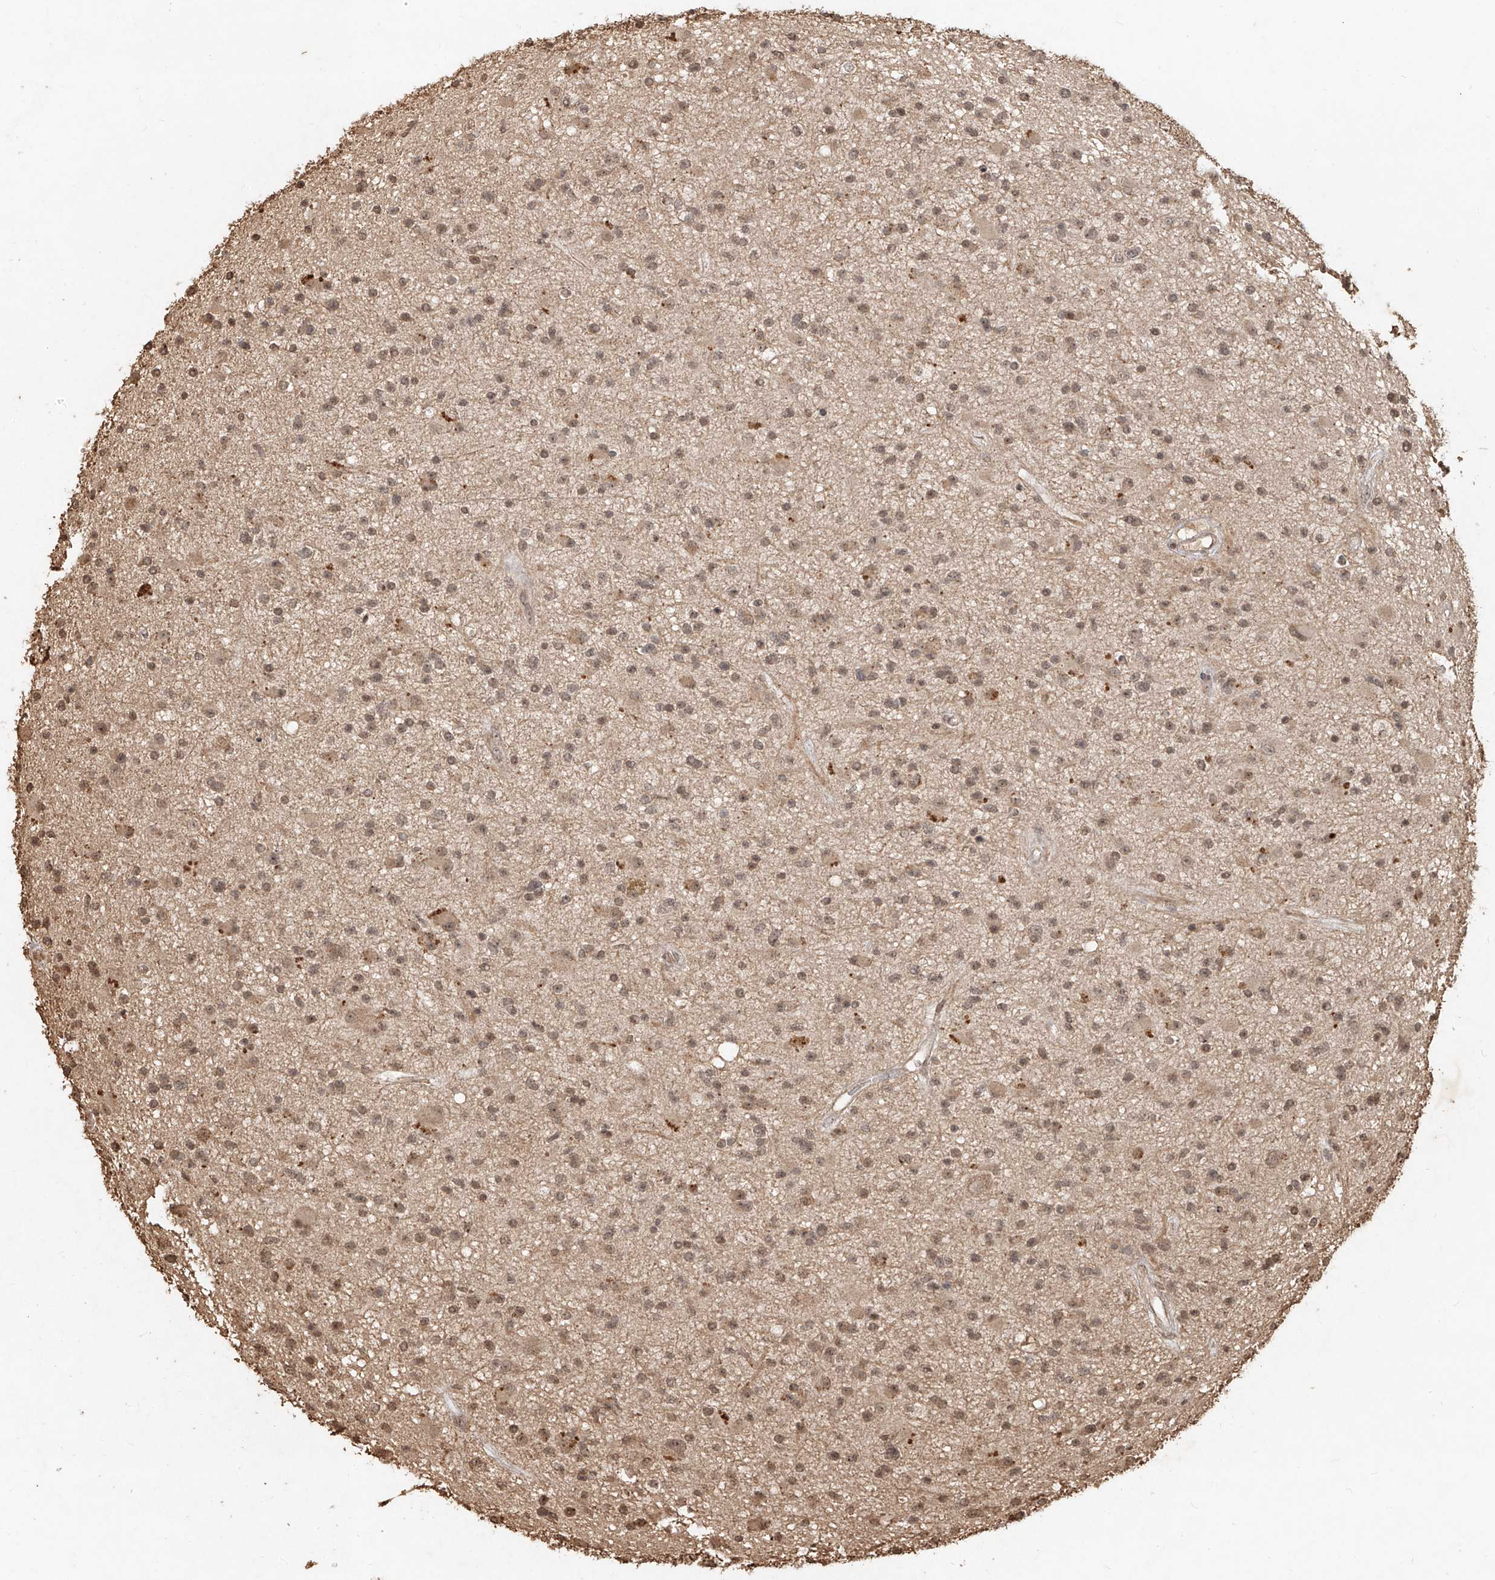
{"staining": {"intensity": "moderate", "quantity": "25%-75%", "location": "cytoplasmic/membranous,nuclear"}, "tissue": "glioma", "cell_type": "Tumor cells", "image_type": "cancer", "snomed": [{"axis": "morphology", "description": "Glioma, malignant, High grade"}, {"axis": "topography", "description": "Brain"}], "caption": "Malignant glioma (high-grade) tissue displays moderate cytoplasmic/membranous and nuclear staining in about 25%-75% of tumor cells, visualized by immunohistochemistry. (DAB = brown stain, brightfield microscopy at high magnification).", "gene": "UBE2K", "patient": {"sex": "male", "age": 33}}